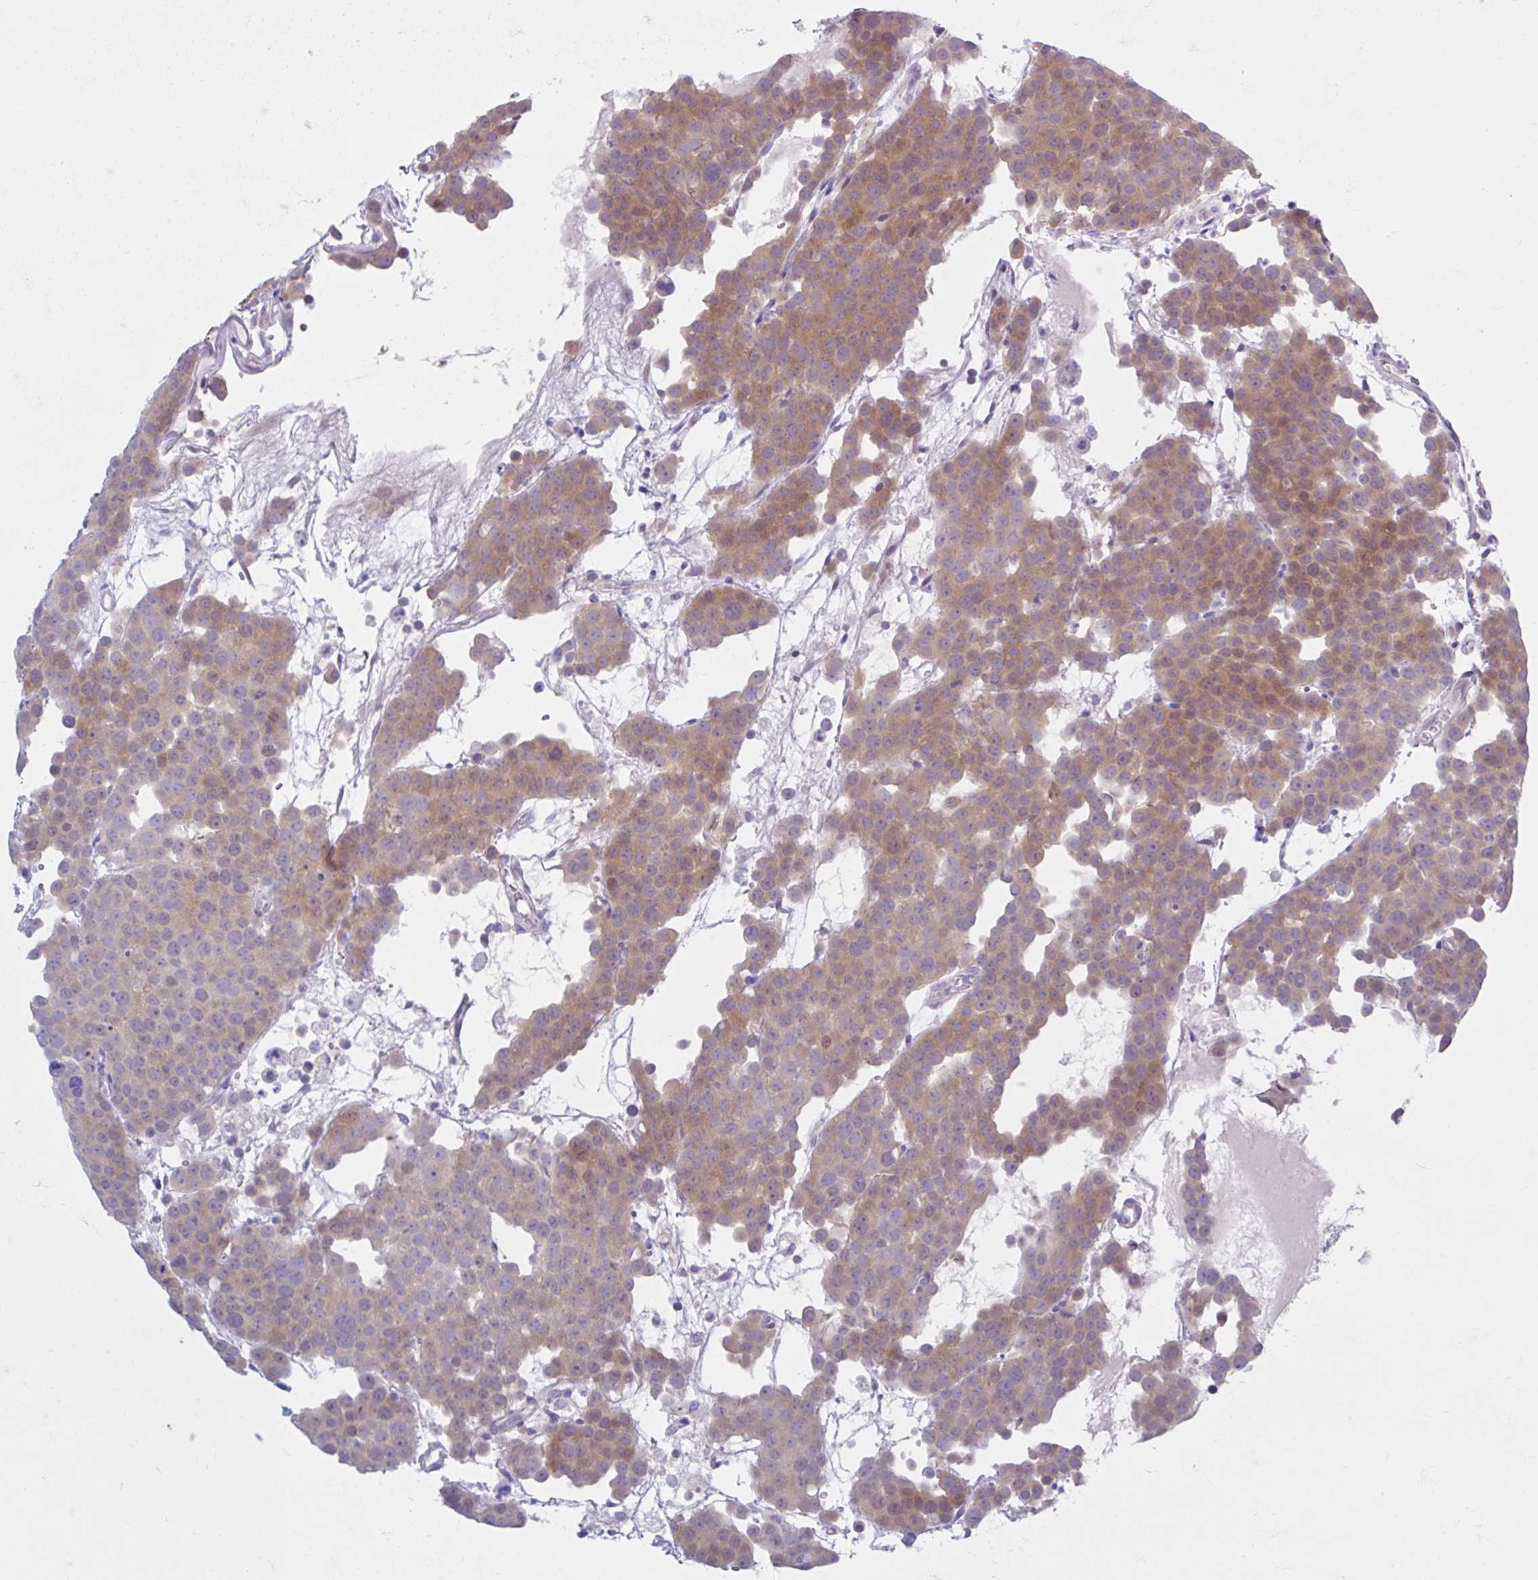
{"staining": {"intensity": "moderate", "quantity": ">75%", "location": "cytoplasmic/membranous"}, "tissue": "testis cancer", "cell_type": "Tumor cells", "image_type": "cancer", "snomed": [{"axis": "morphology", "description": "Seminoma, NOS"}, {"axis": "topography", "description": "Testis"}], "caption": "Approximately >75% of tumor cells in testis cancer (seminoma) show moderate cytoplasmic/membranous protein positivity as visualized by brown immunohistochemical staining.", "gene": "FAM153A", "patient": {"sex": "male", "age": 71}}